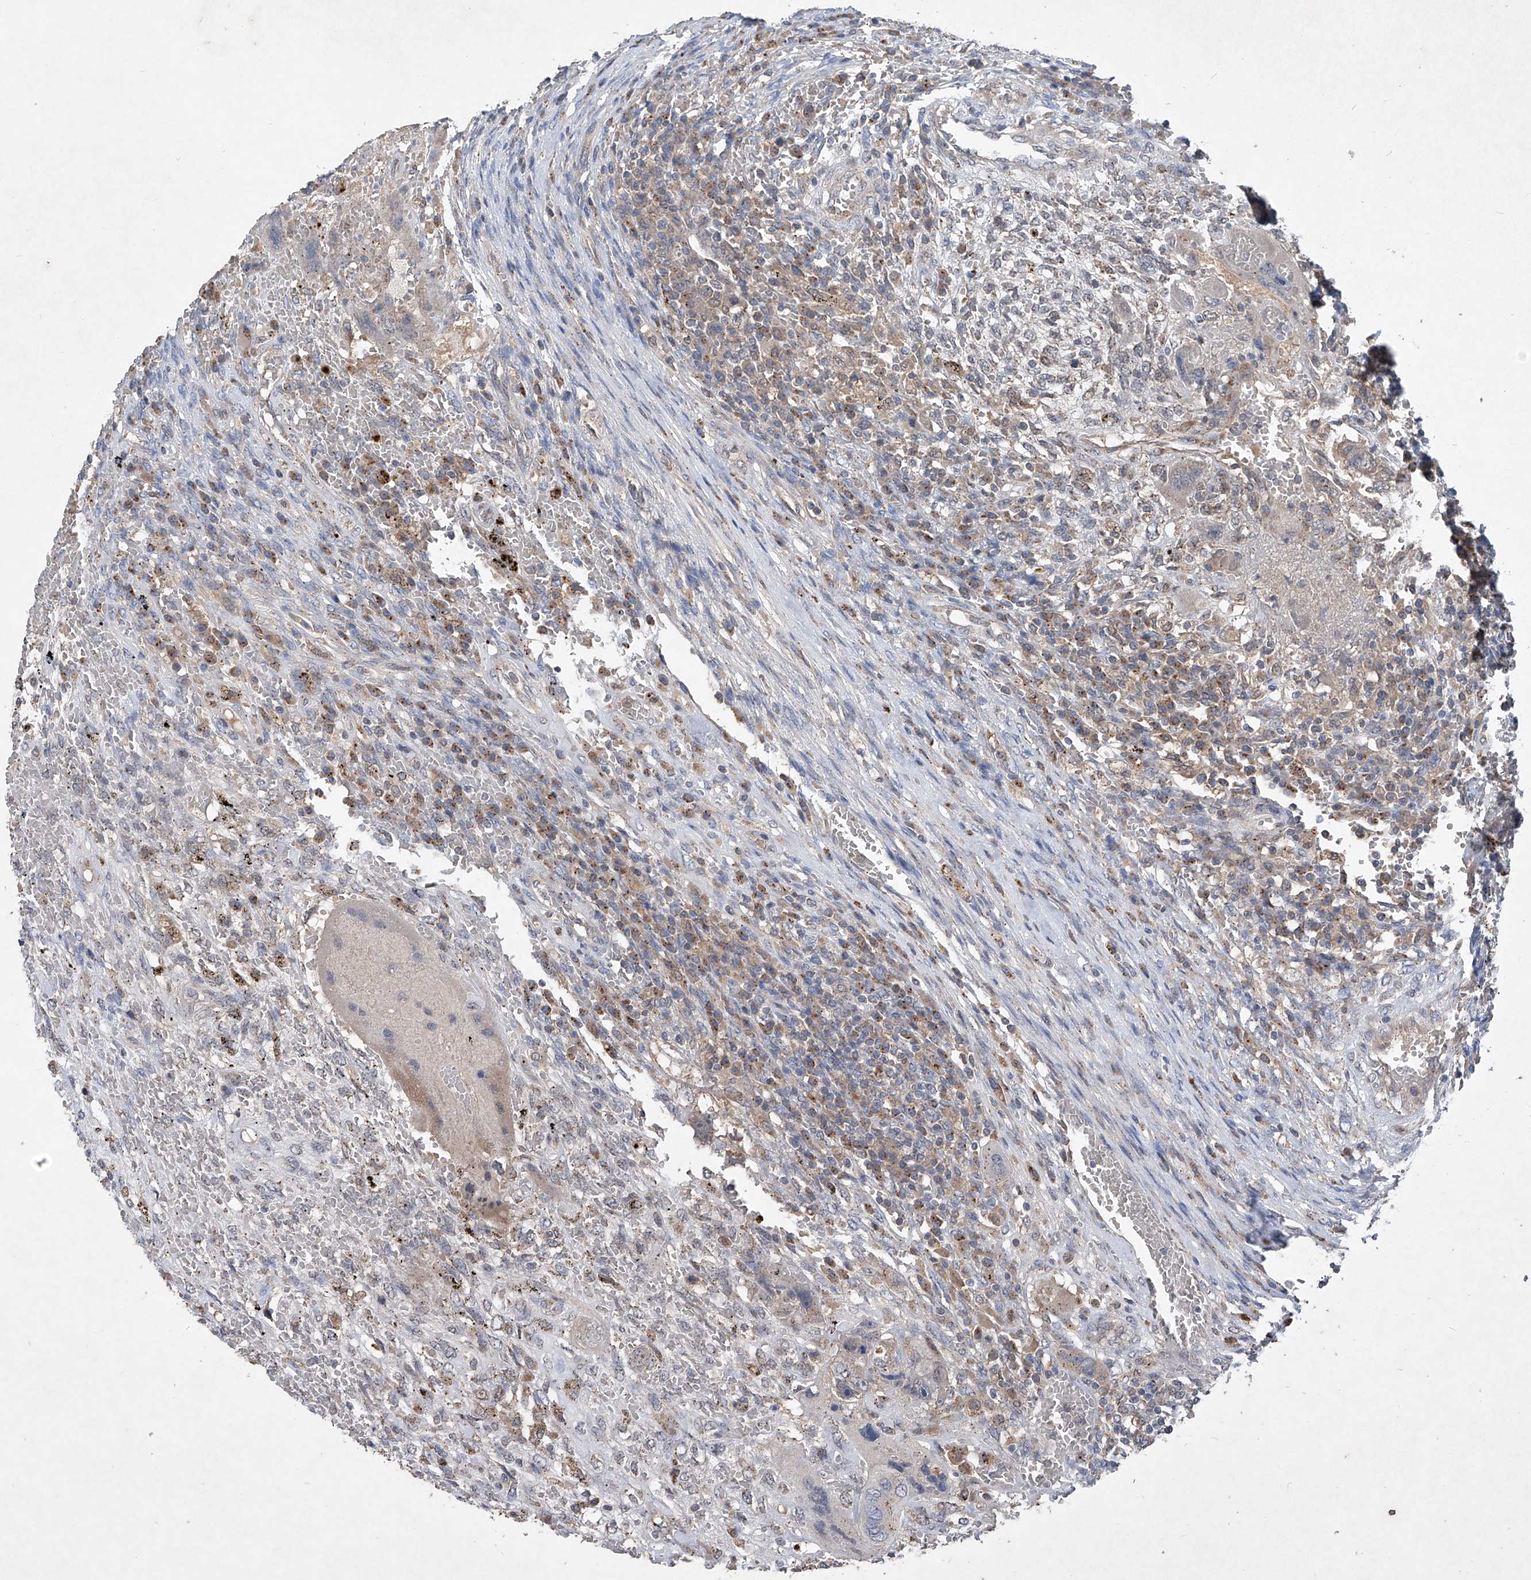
{"staining": {"intensity": "weak", "quantity": "<25%", "location": "cytoplasmic/membranous"}, "tissue": "testis cancer", "cell_type": "Tumor cells", "image_type": "cancer", "snomed": [{"axis": "morphology", "description": "Carcinoma, Embryonal, NOS"}, {"axis": "topography", "description": "Testis"}], "caption": "A high-resolution image shows IHC staining of embryonal carcinoma (testis), which reveals no significant staining in tumor cells.", "gene": "PCSK5", "patient": {"sex": "male", "age": 26}}